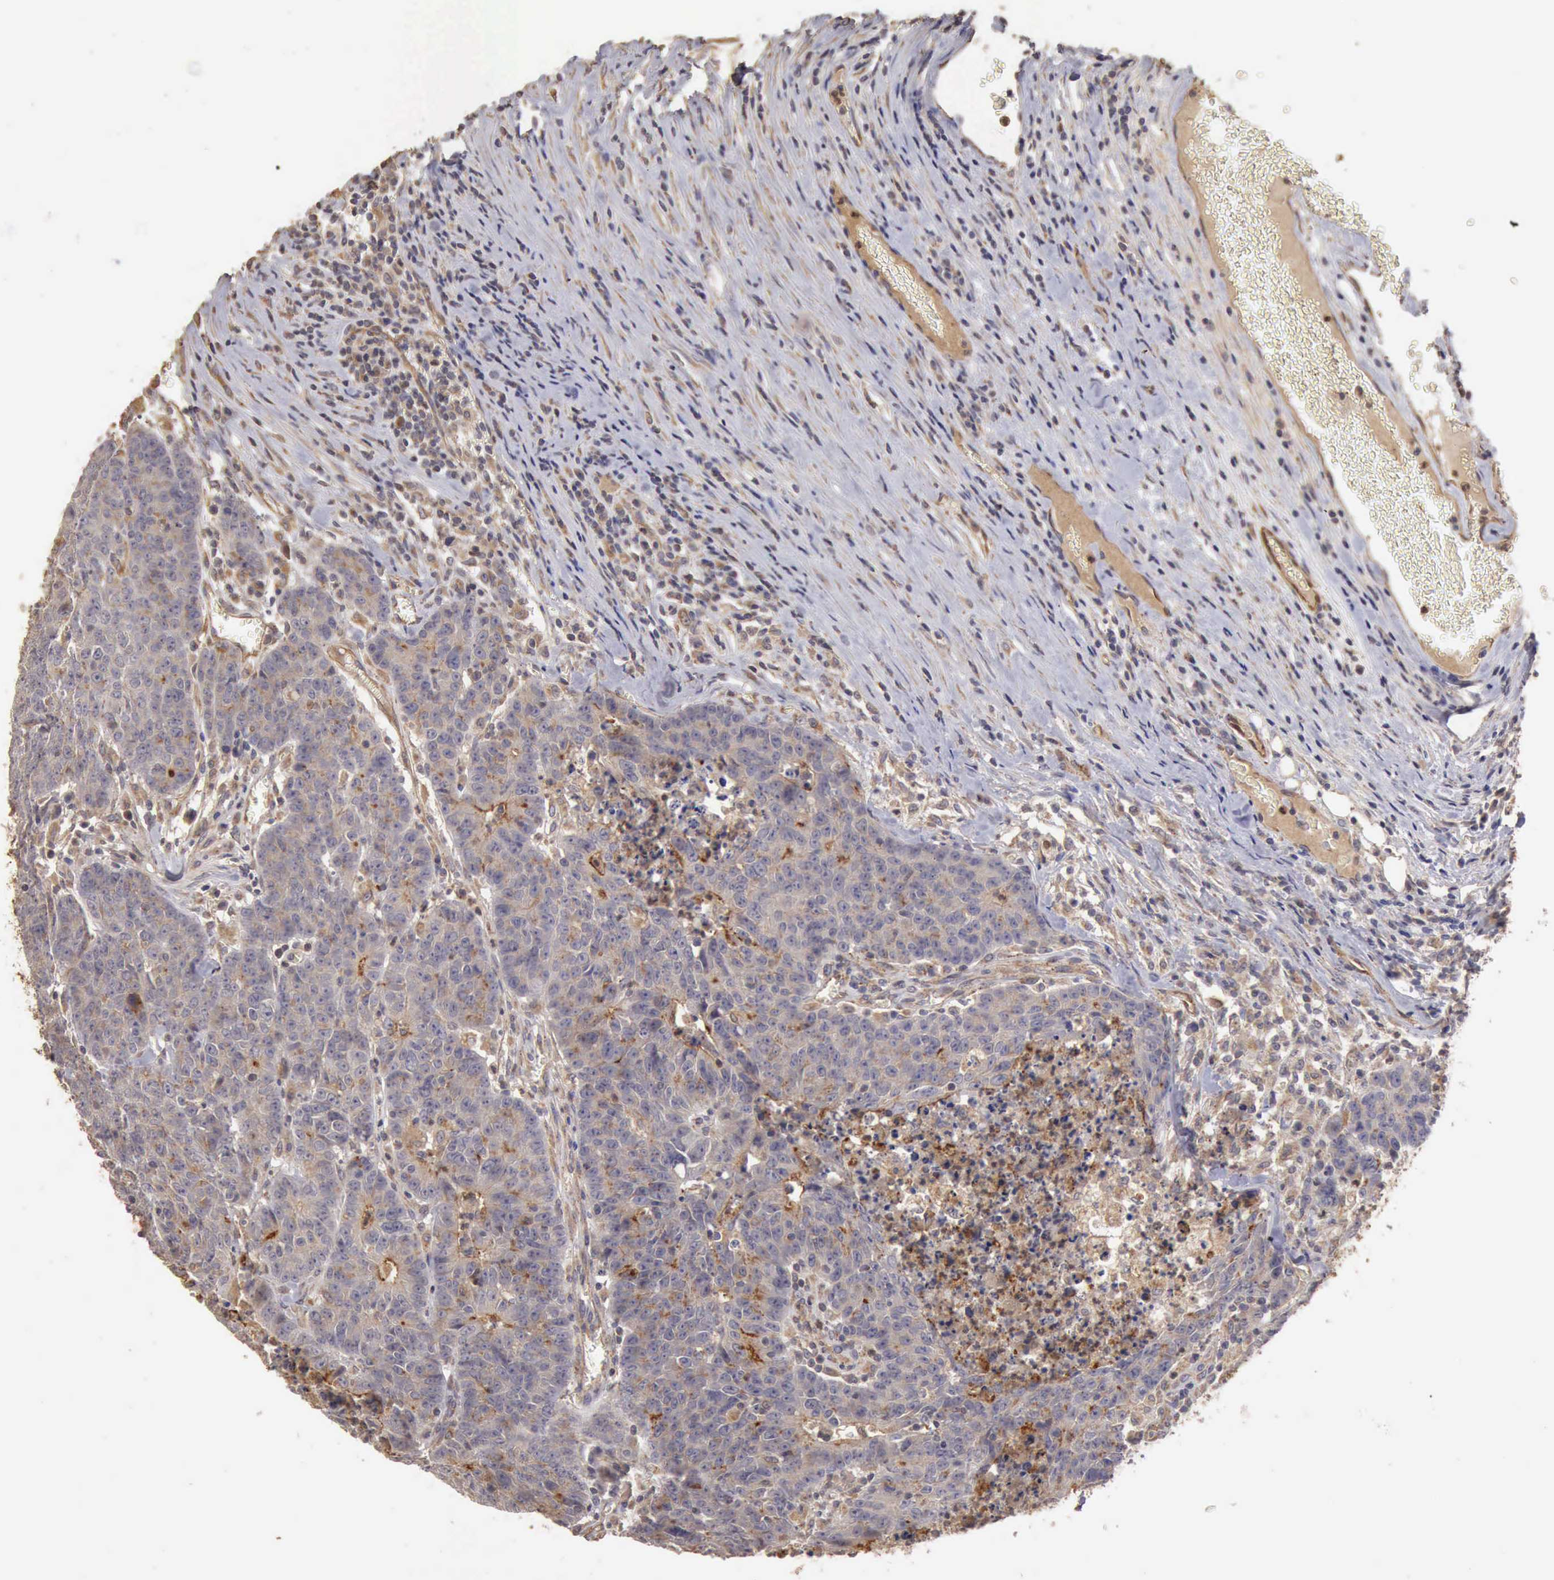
{"staining": {"intensity": "negative", "quantity": "none", "location": "none"}, "tissue": "colorectal cancer", "cell_type": "Tumor cells", "image_type": "cancer", "snomed": [{"axis": "morphology", "description": "Adenocarcinoma, NOS"}, {"axis": "topography", "description": "Colon"}], "caption": "Adenocarcinoma (colorectal) was stained to show a protein in brown. There is no significant staining in tumor cells.", "gene": "BMX", "patient": {"sex": "female", "age": 53}}